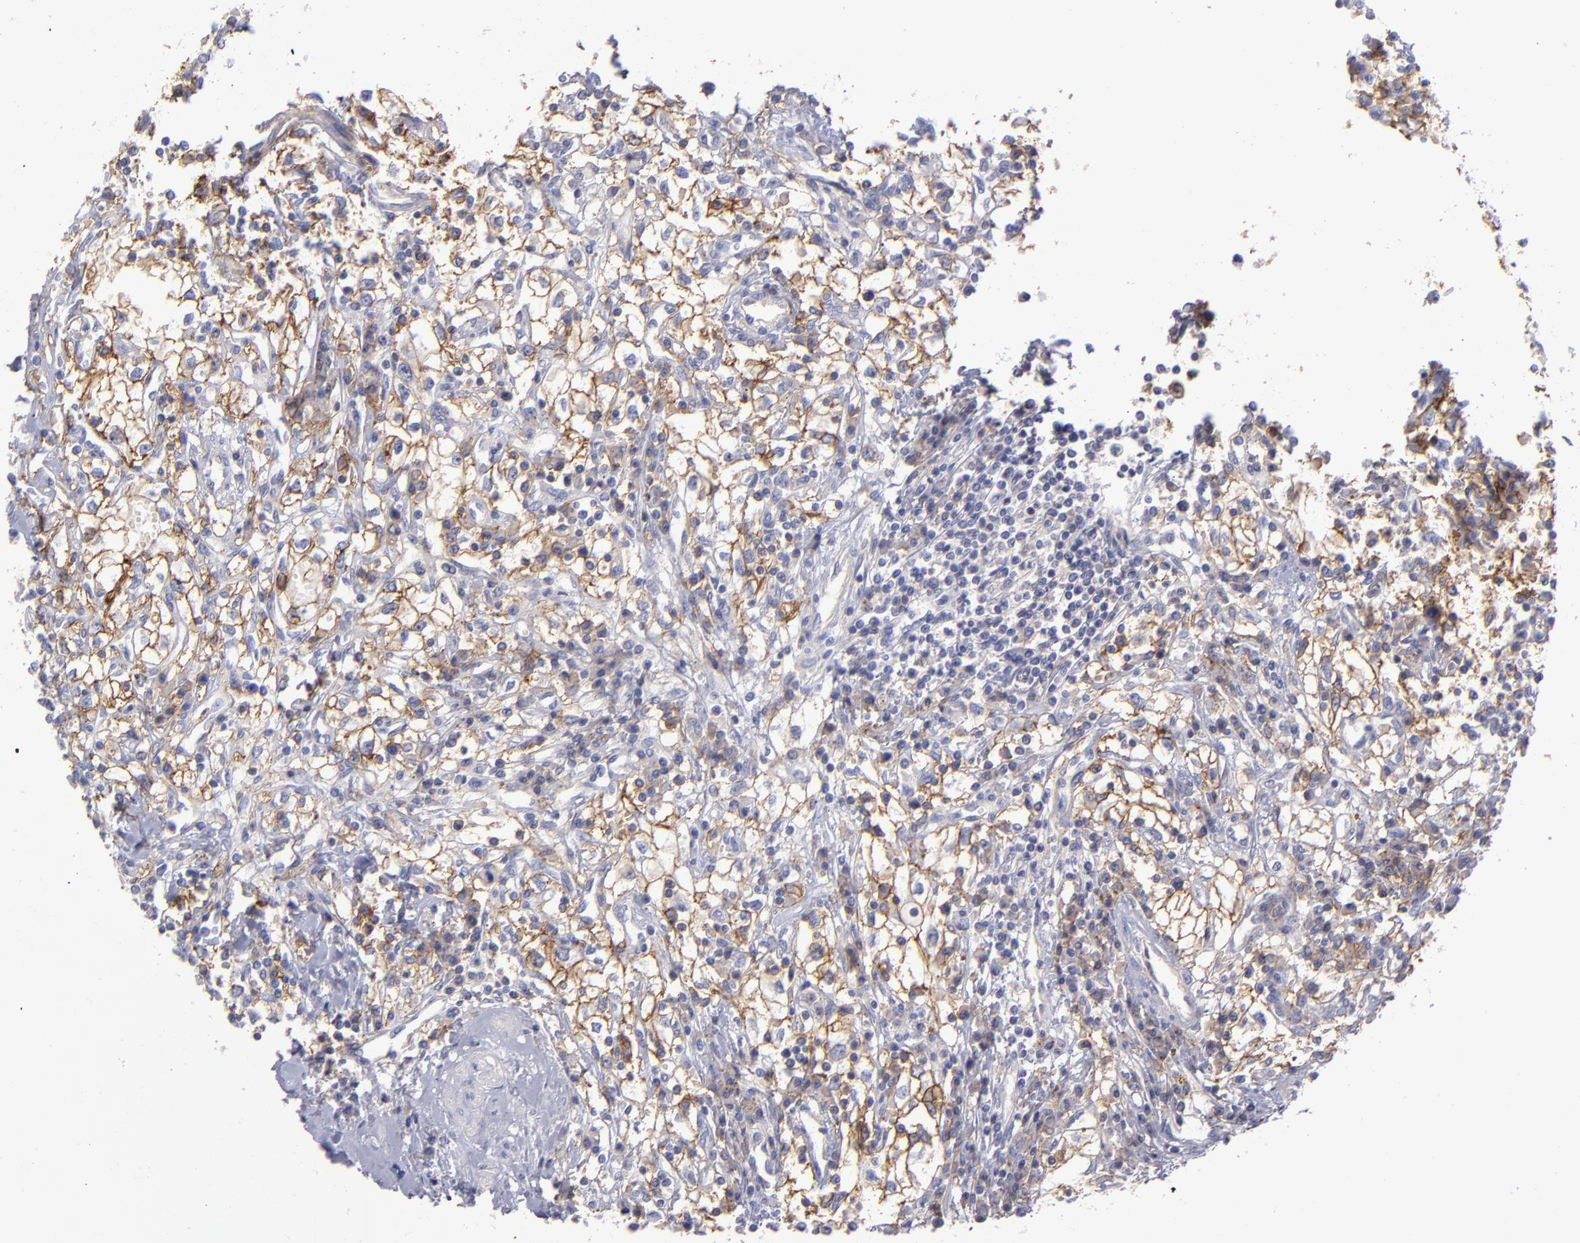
{"staining": {"intensity": "weak", "quantity": "25%-75%", "location": "cytoplasmic/membranous"}, "tissue": "renal cancer", "cell_type": "Tumor cells", "image_type": "cancer", "snomed": [{"axis": "morphology", "description": "Adenocarcinoma, NOS"}, {"axis": "topography", "description": "Kidney"}], "caption": "Immunohistochemistry micrograph of neoplastic tissue: human renal cancer (adenocarcinoma) stained using IHC shows low levels of weak protein expression localized specifically in the cytoplasmic/membranous of tumor cells, appearing as a cytoplasmic/membranous brown color.", "gene": "BSG", "patient": {"sex": "male", "age": 82}}